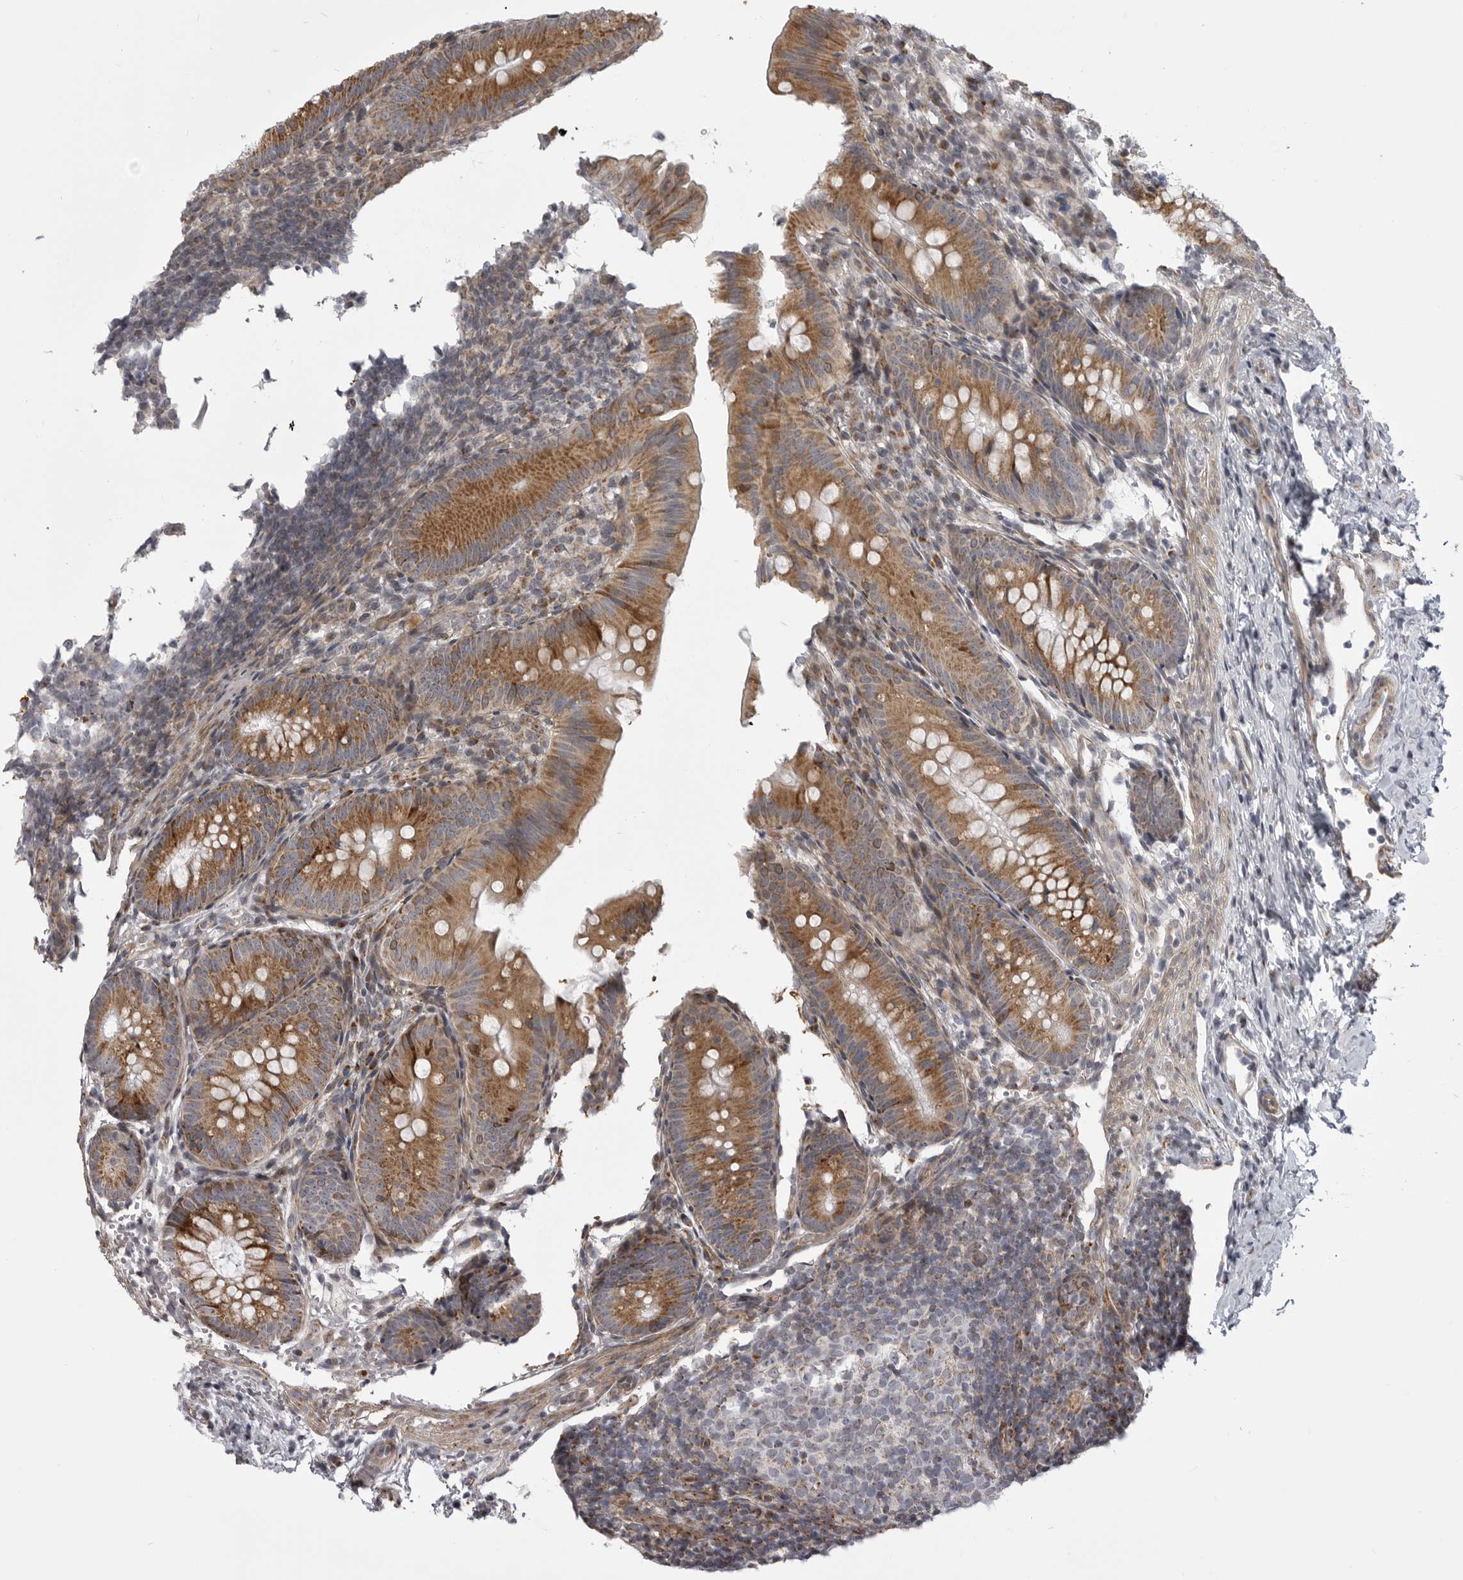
{"staining": {"intensity": "moderate", "quantity": ">75%", "location": "cytoplasmic/membranous"}, "tissue": "appendix", "cell_type": "Glandular cells", "image_type": "normal", "snomed": [{"axis": "morphology", "description": "Normal tissue, NOS"}, {"axis": "topography", "description": "Appendix"}], "caption": "Human appendix stained with a brown dye displays moderate cytoplasmic/membranous positive staining in approximately >75% of glandular cells.", "gene": "TMPRSS11F", "patient": {"sex": "male", "age": 1}}